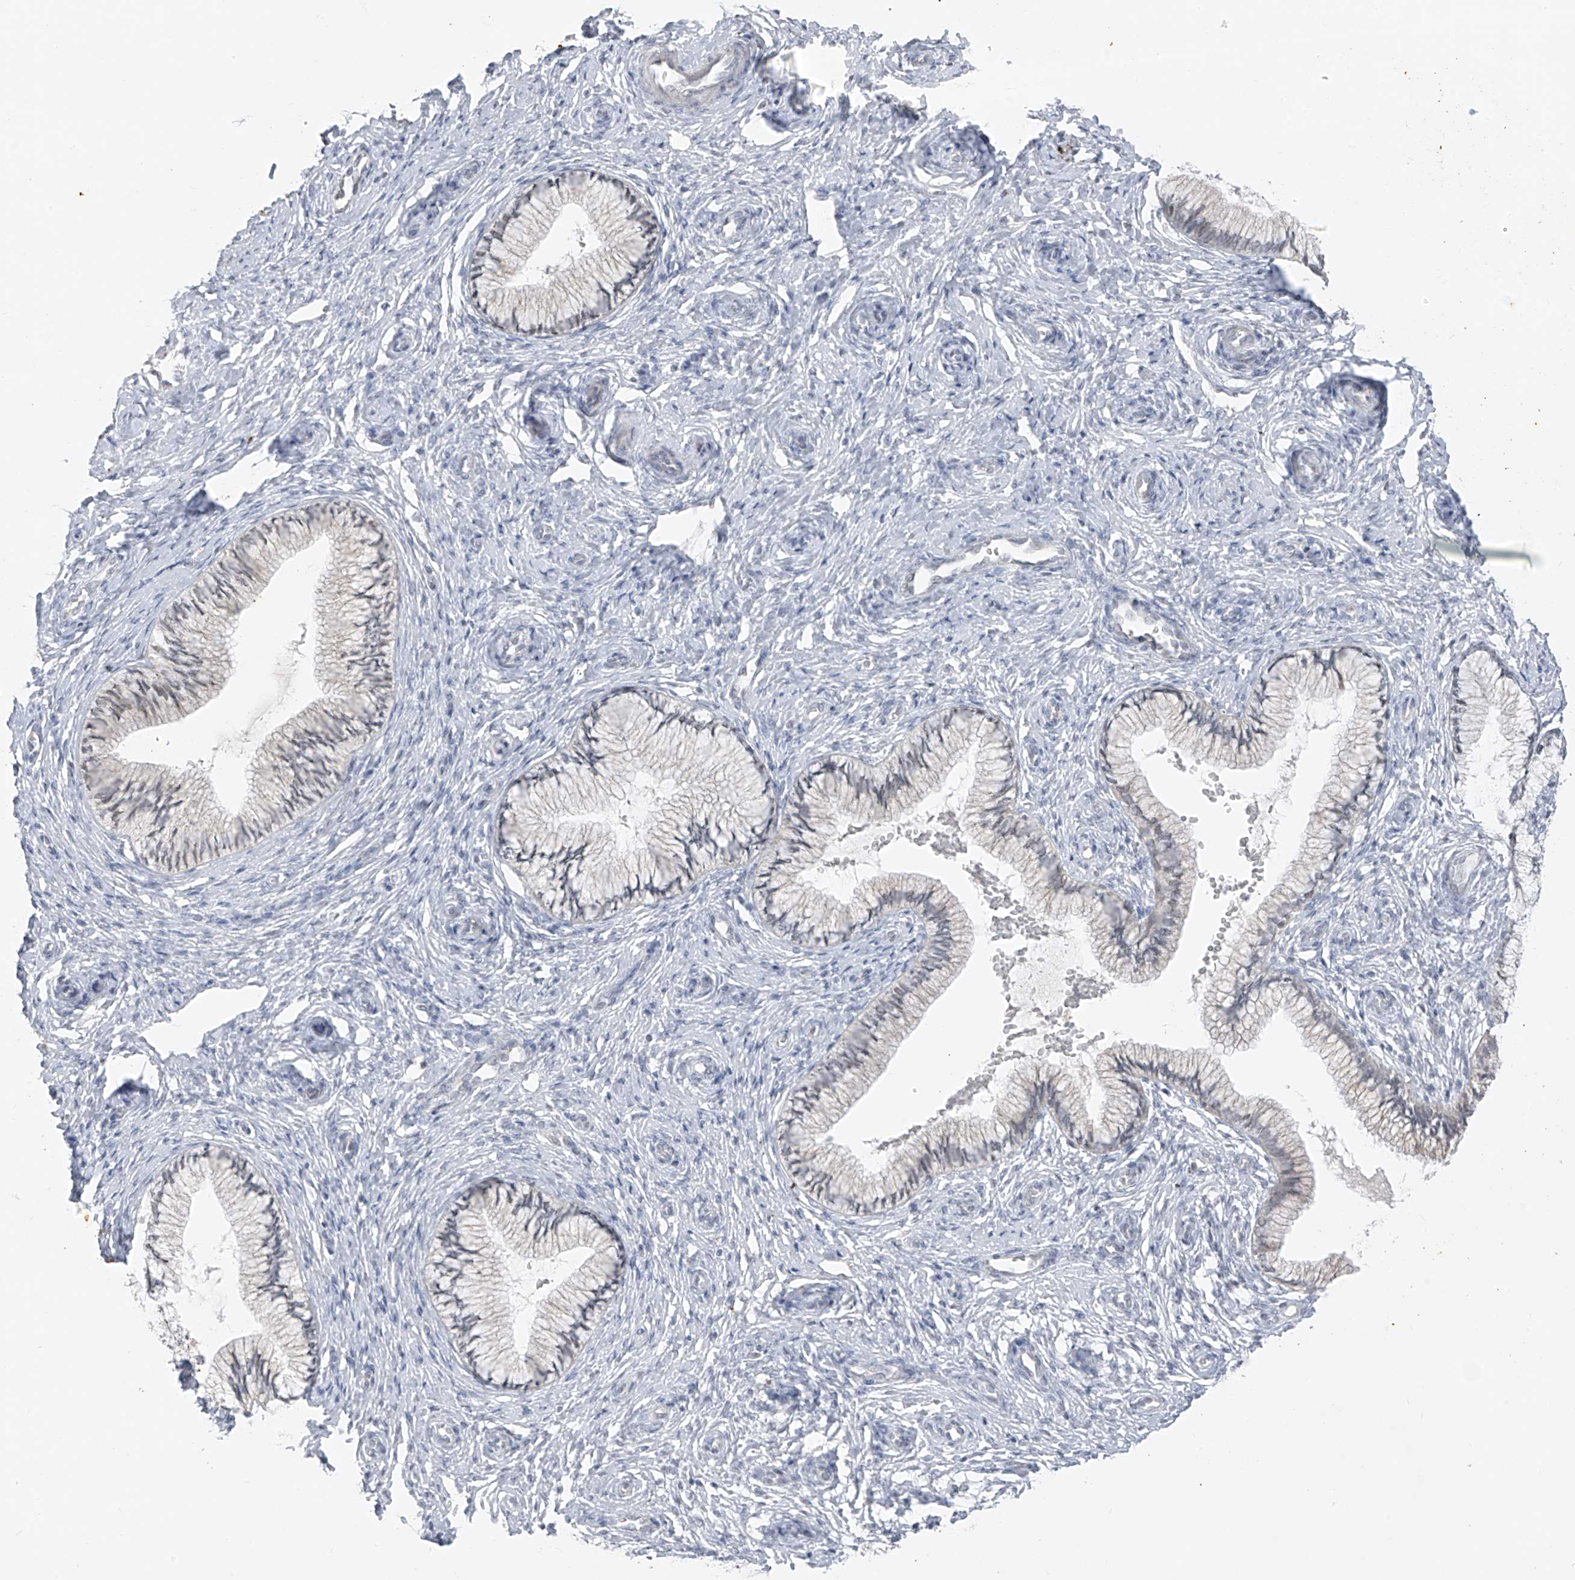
{"staining": {"intensity": "weak", "quantity": "<25%", "location": "cytoplasmic/membranous"}, "tissue": "cervix", "cell_type": "Glandular cells", "image_type": "normal", "snomed": [{"axis": "morphology", "description": "Normal tissue, NOS"}, {"axis": "topography", "description": "Cervix"}], "caption": "A high-resolution photomicrograph shows IHC staining of normal cervix, which exhibits no significant expression in glandular cells. Brightfield microscopy of immunohistochemistry stained with DAB (brown) and hematoxylin (blue), captured at high magnification.", "gene": "DYRK1B", "patient": {"sex": "female", "age": 27}}